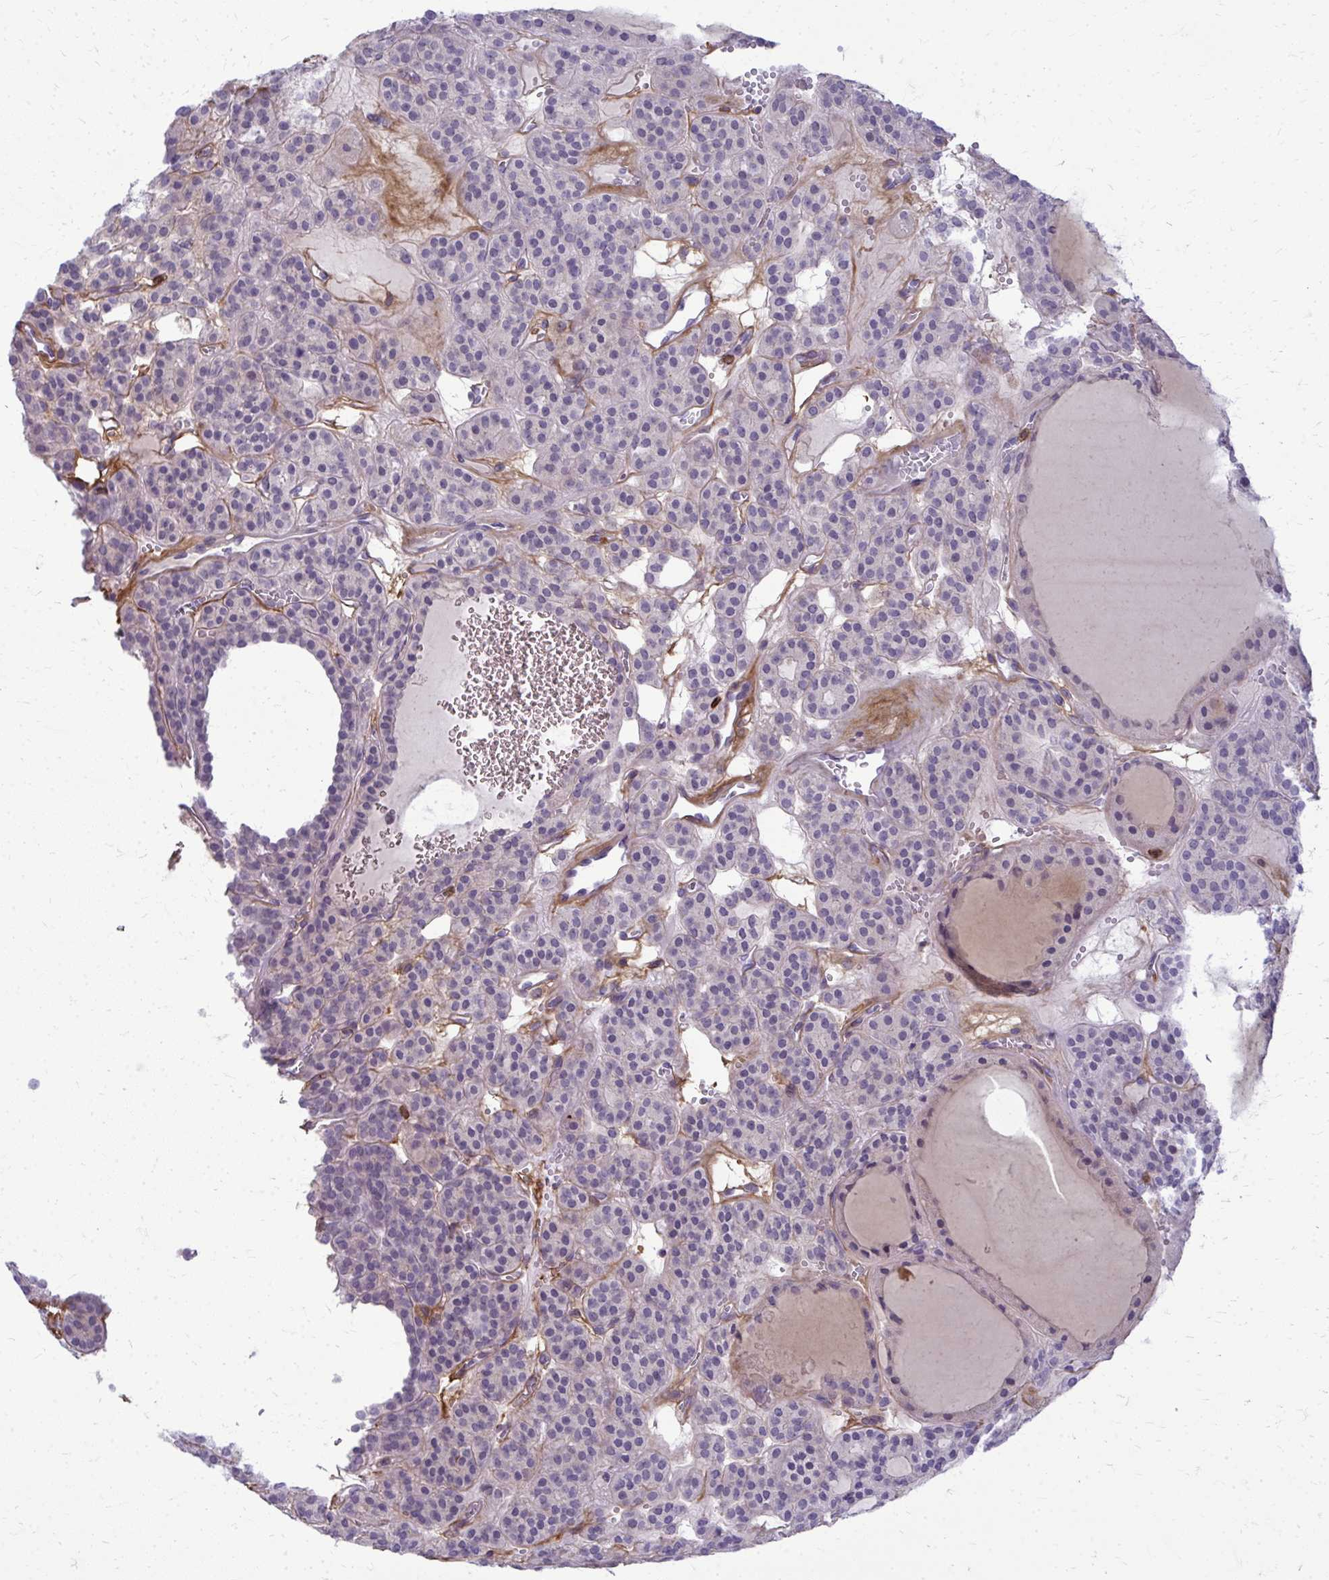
{"staining": {"intensity": "negative", "quantity": "none", "location": "none"}, "tissue": "thyroid cancer", "cell_type": "Tumor cells", "image_type": "cancer", "snomed": [{"axis": "morphology", "description": "Follicular adenoma carcinoma, NOS"}, {"axis": "topography", "description": "Thyroid gland"}], "caption": "Tumor cells are negative for protein expression in human thyroid cancer (follicular adenoma carcinoma).", "gene": "AP5M1", "patient": {"sex": "female", "age": 63}}